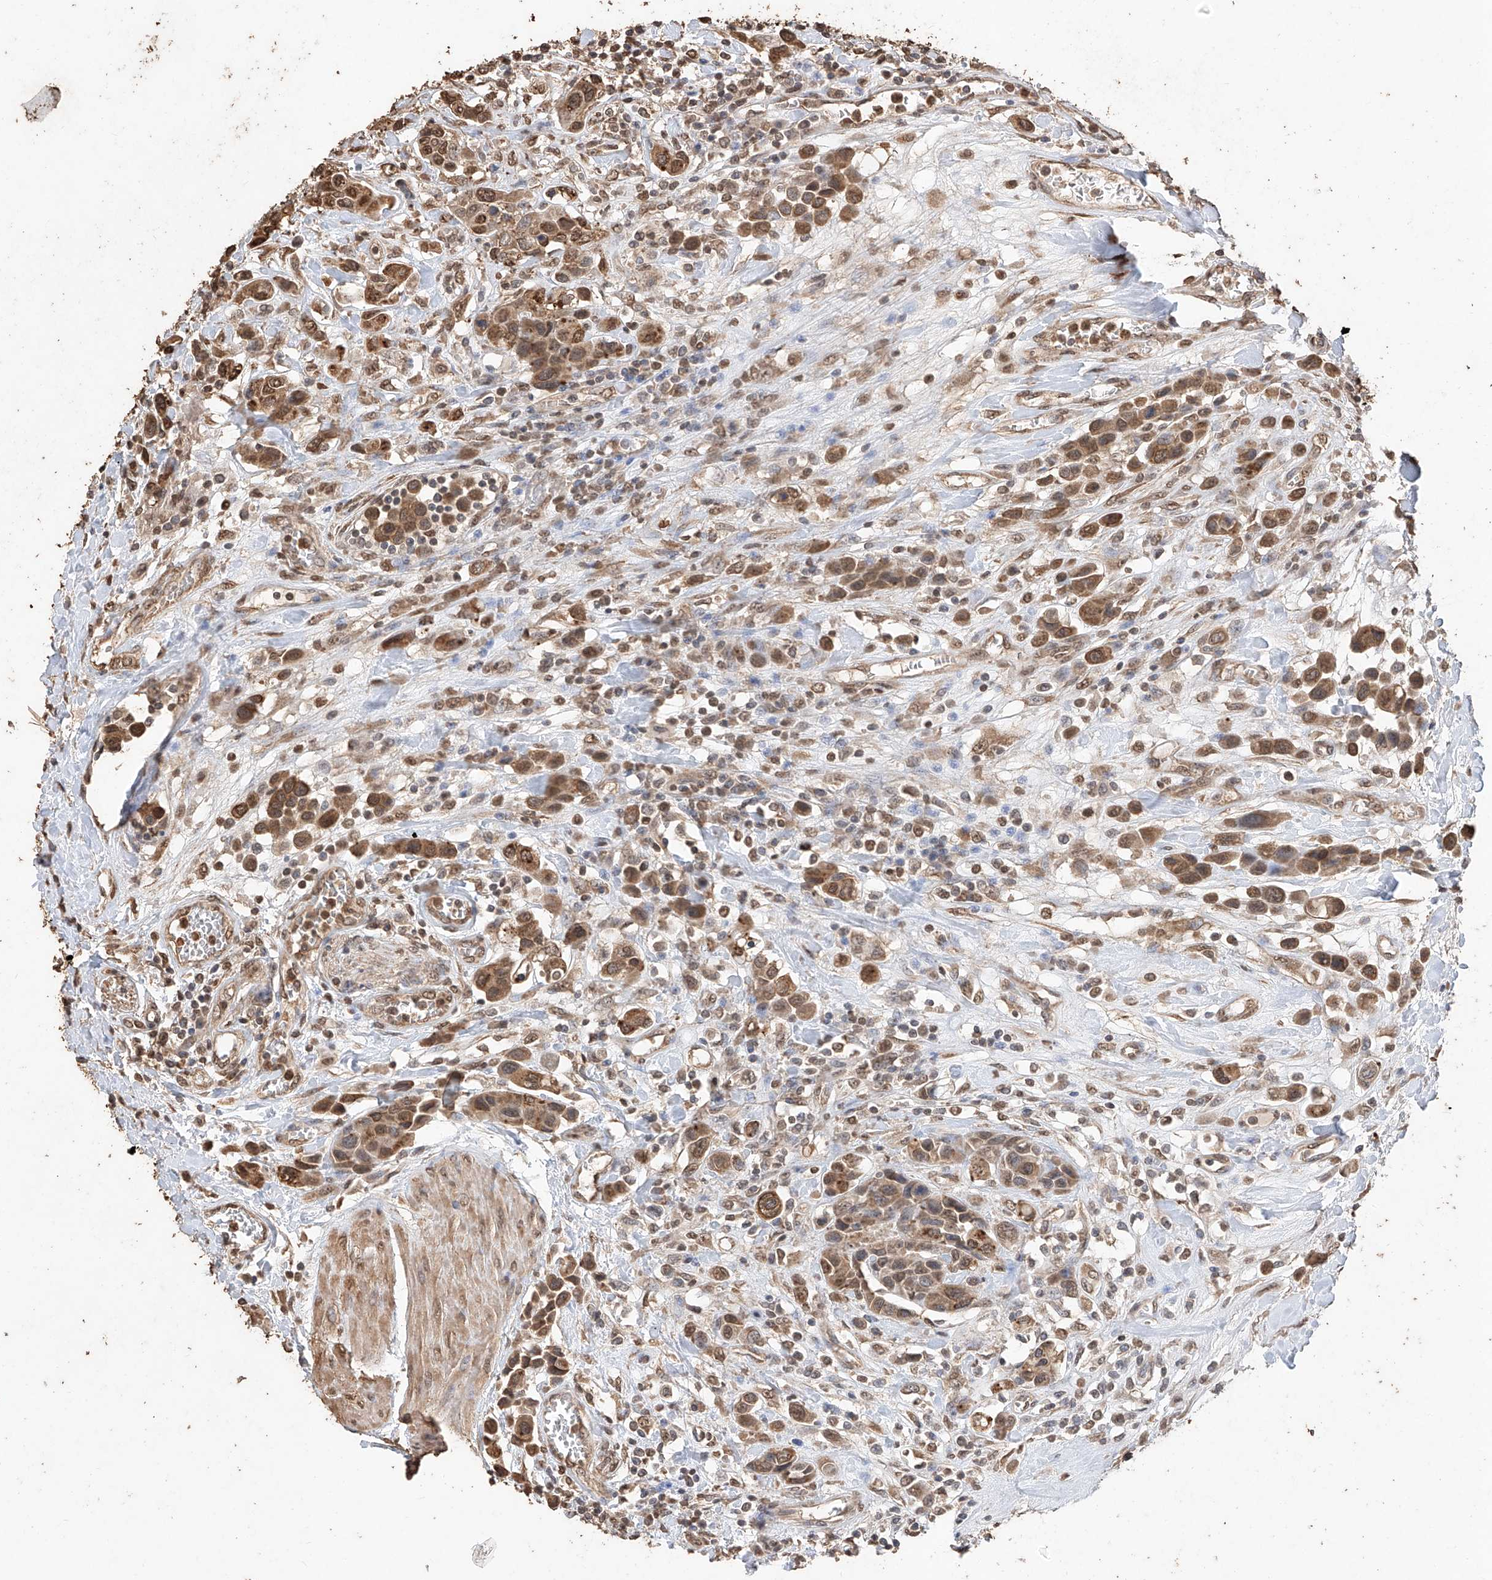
{"staining": {"intensity": "moderate", "quantity": ">75%", "location": "cytoplasmic/membranous,nuclear"}, "tissue": "urothelial cancer", "cell_type": "Tumor cells", "image_type": "cancer", "snomed": [{"axis": "morphology", "description": "Urothelial carcinoma, High grade"}, {"axis": "topography", "description": "Urinary bladder"}], "caption": "Brown immunohistochemical staining in urothelial cancer reveals moderate cytoplasmic/membranous and nuclear positivity in approximately >75% of tumor cells. The protein of interest is shown in brown color, while the nuclei are stained blue.", "gene": "ELOVL1", "patient": {"sex": "male", "age": 50}}